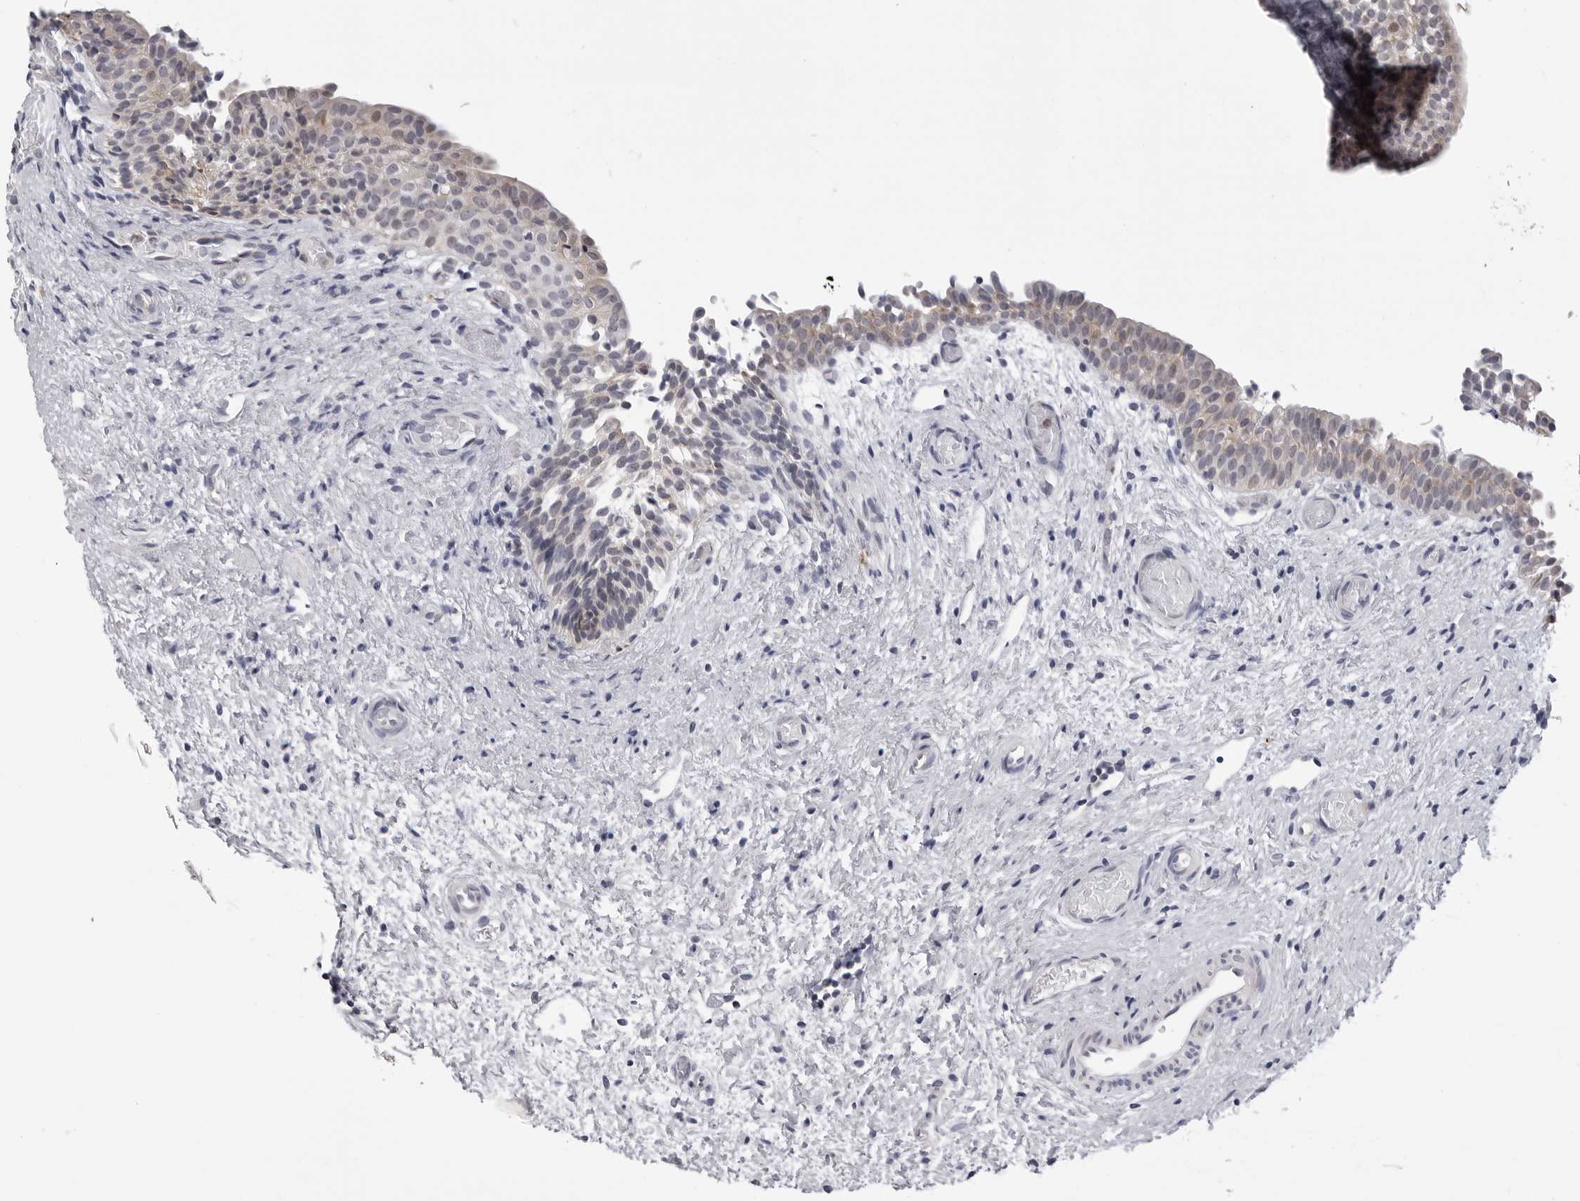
{"staining": {"intensity": "weak", "quantity": "25%-75%", "location": "cytoplasmic/membranous"}, "tissue": "urinary bladder", "cell_type": "Urothelial cells", "image_type": "normal", "snomed": [{"axis": "morphology", "description": "Normal tissue, NOS"}, {"axis": "topography", "description": "Urinary bladder"}], "caption": "Immunohistochemistry (IHC) (DAB (3,3'-diaminobenzidine)) staining of normal human urinary bladder displays weak cytoplasmic/membranous protein staining in approximately 25%-75% of urothelial cells.", "gene": "CDK20", "patient": {"sex": "male", "age": 1}}